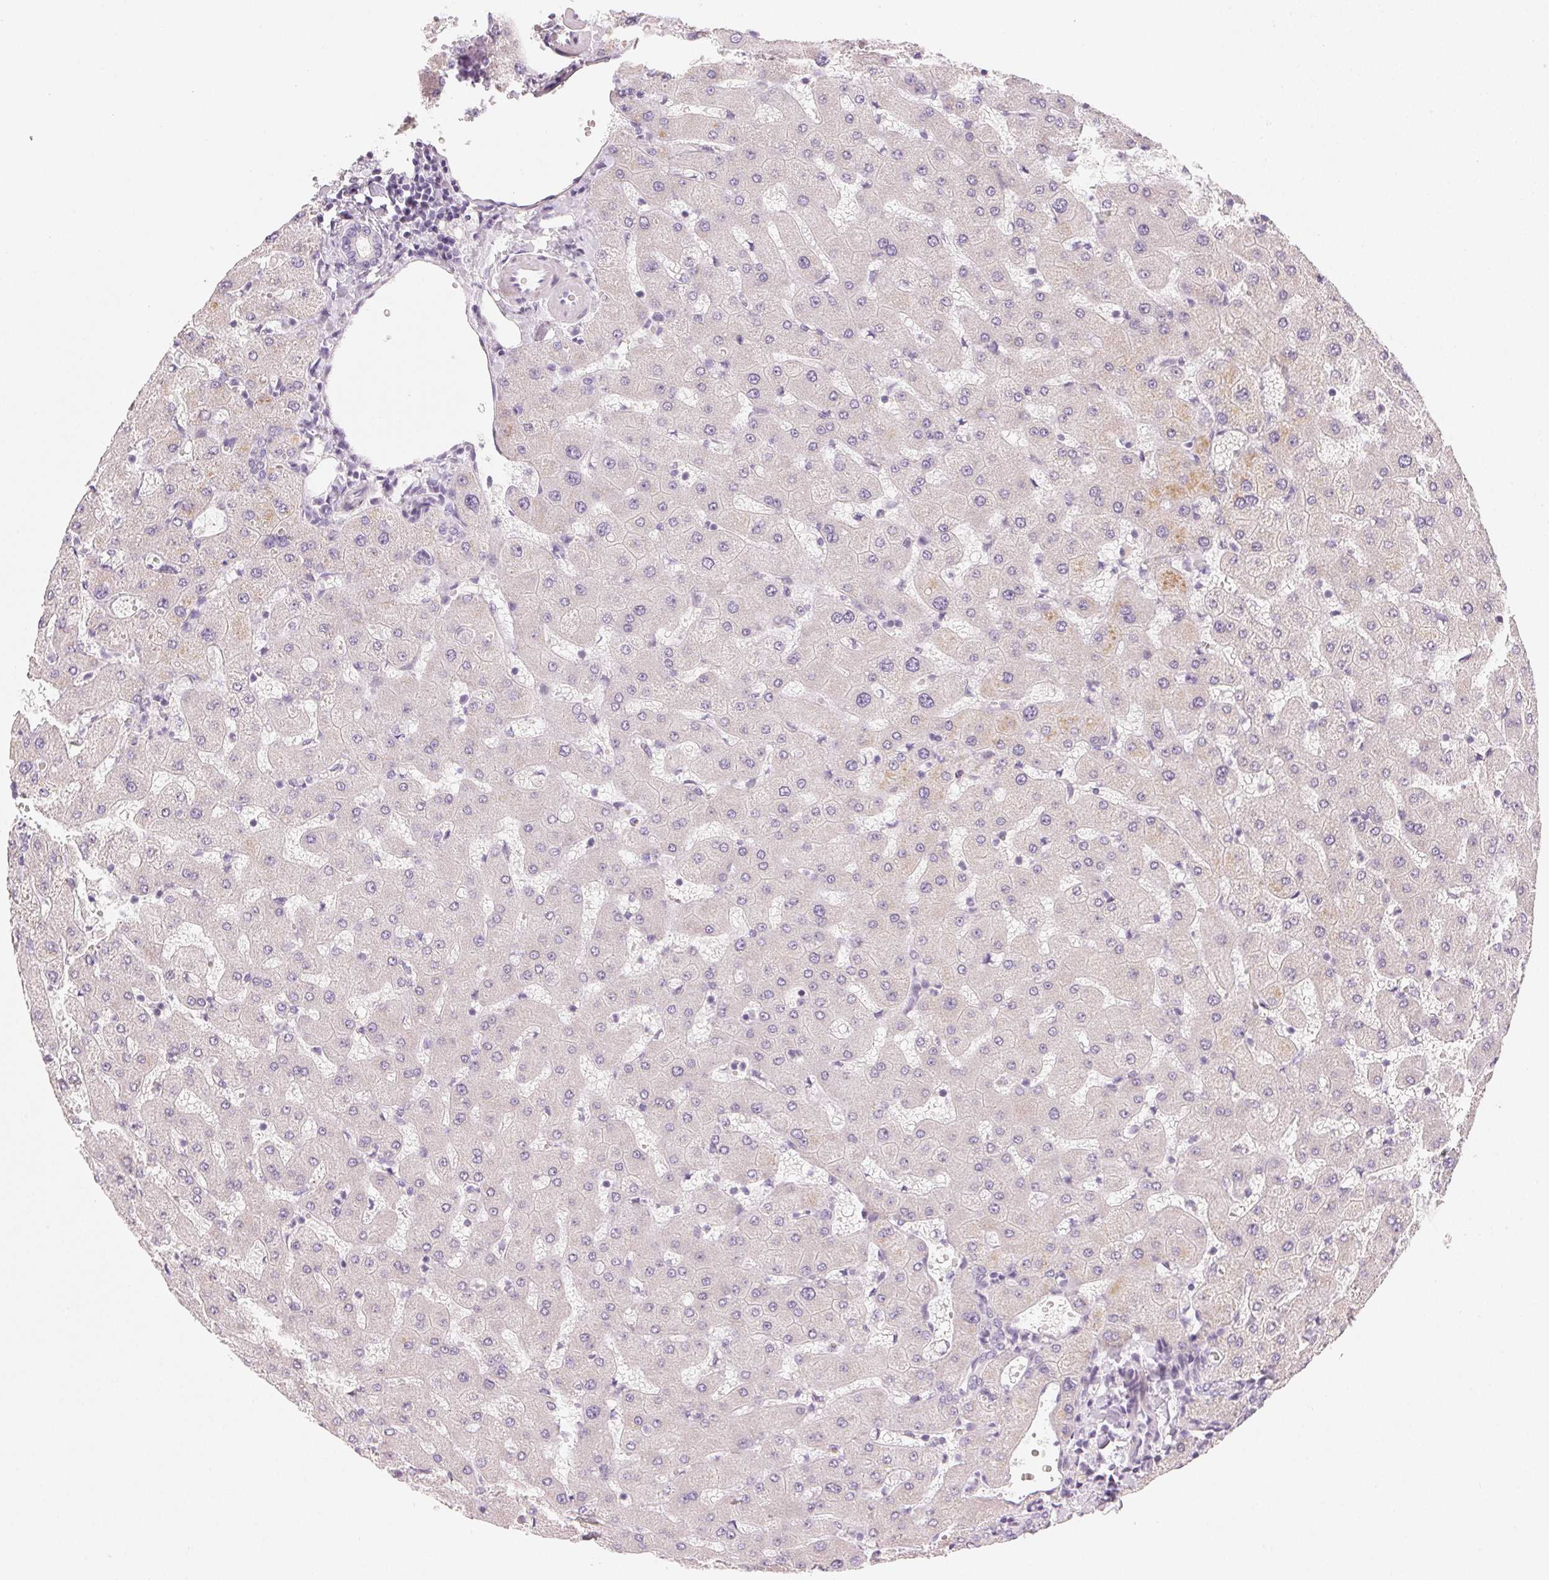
{"staining": {"intensity": "negative", "quantity": "none", "location": "none"}, "tissue": "liver", "cell_type": "Cholangiocytes", "image_type": "normal", "snomed": [{"axis": "morphology", "description": "Normal tissue, NOS"}, {"axis": "topography", "description": "Liver"}], "caption": "Human liver stained for a protein using immunohistochemistry (IHC) reveals no positivity in cholangiocytes.", "gene": "MYBL1", "patient": {"sex": "female", "age": 63}}